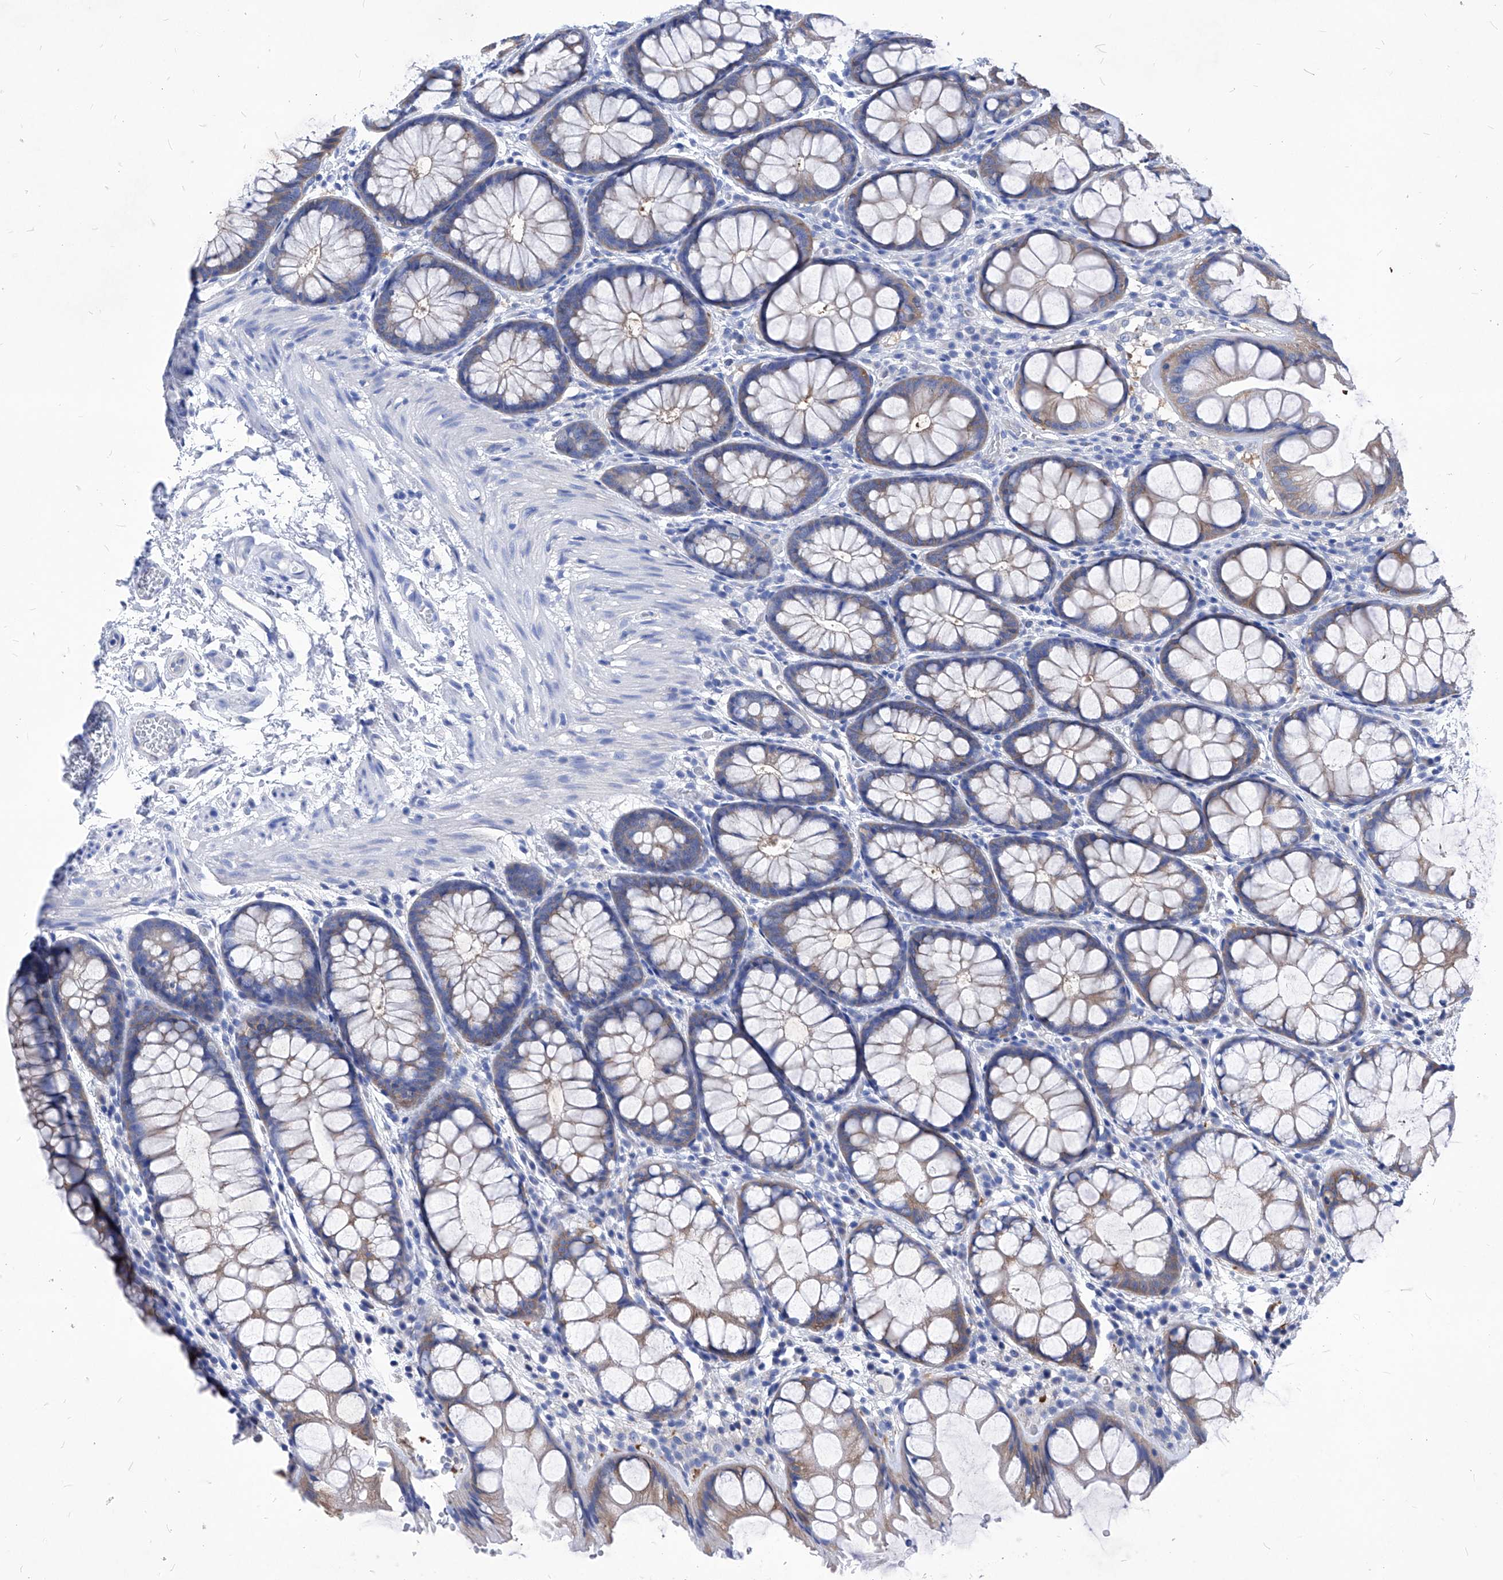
{"staining": {"intensity": "negative", "quantity": "none", "location": "none"}, "tissue": "colon", "cell_type": "Endothelial cells", "image_type": "normal", "snomed": [{"axis": "morphology", "description": "Normal tissue, NOS"}, {"axis": "topography", "description": "Colon"}], "caption": "IHC micrograph of benign colon: colon stained with DAB (3,3'-diaminobenzidine) reveals no significant protein positivity in endothelial cells.", "gene": "XPNPEP1", "patient": {"sex": "male", "age": 47}}